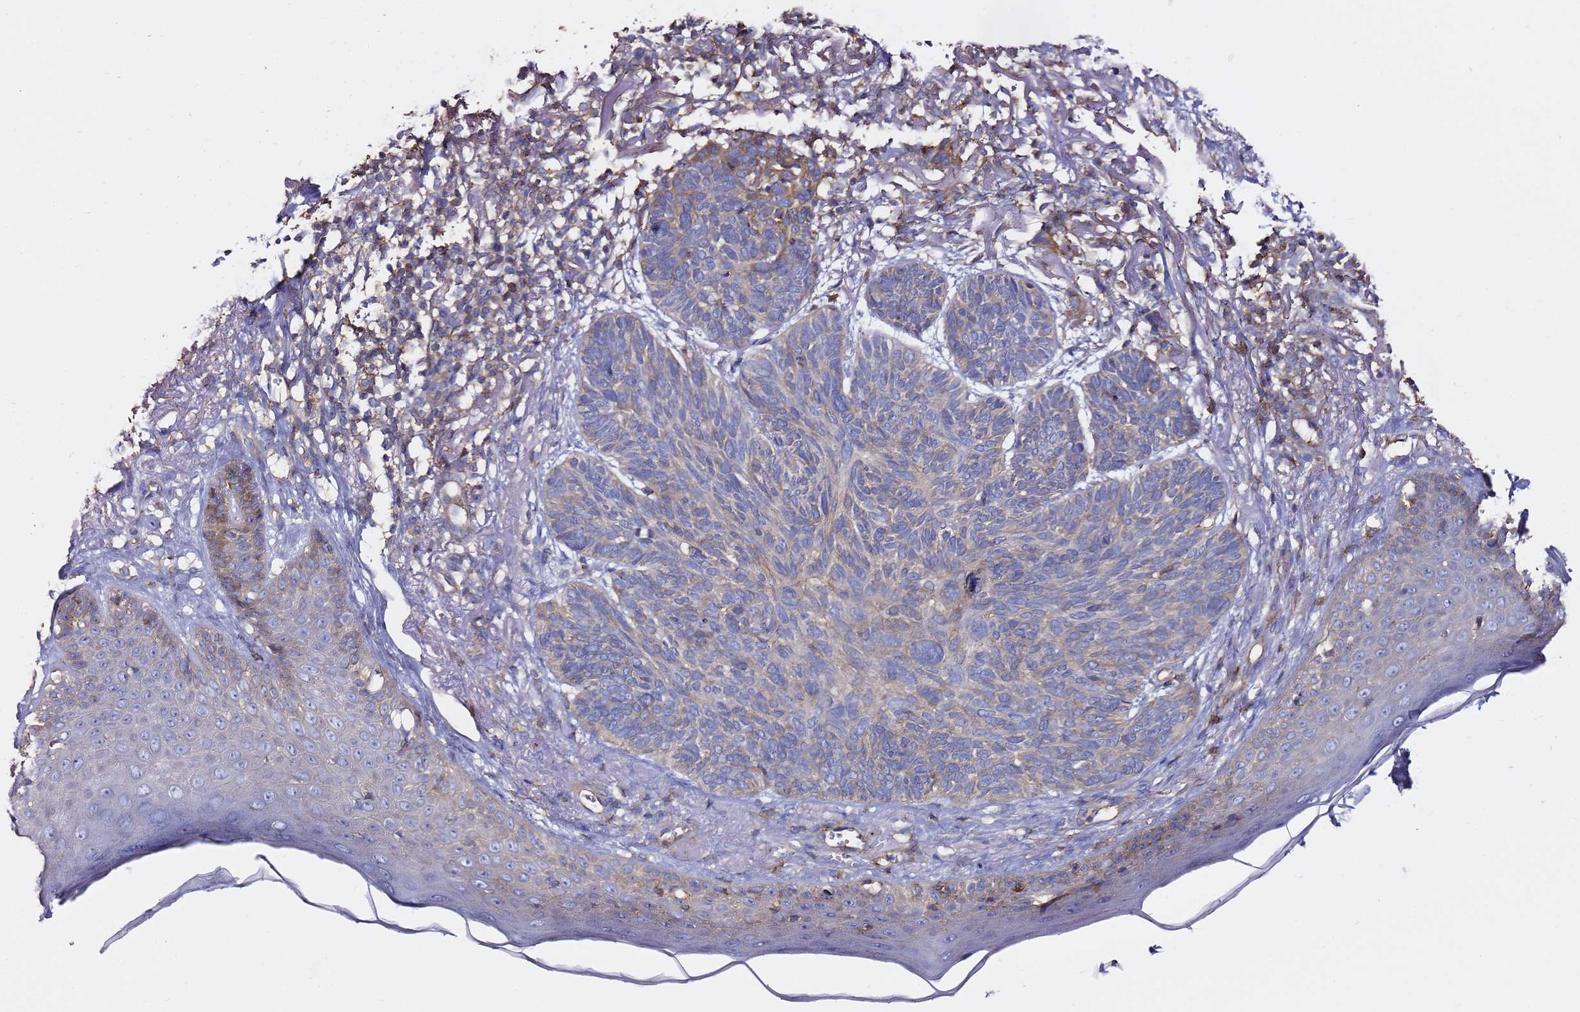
{"staining": {"intensity": "negative", "quantity": "none", "location": "none"}, "tissue": "skin cancer", "cell_type": "Tumor cells", "image_type": "cancer", "snomed": [{"axis": "morphology", "description": "Normal tissue, NOS"}, {"axis": "morphology", "description": "Basal cell carcinoma"}, {"axis": "topography", "description": "Skin"}], "caption": "Micrograph shows no protein expression in tumor cells of skin cancer tissue.", "gene": "ZFP36L2", "patient": {"sex": "male", "age": 66}}